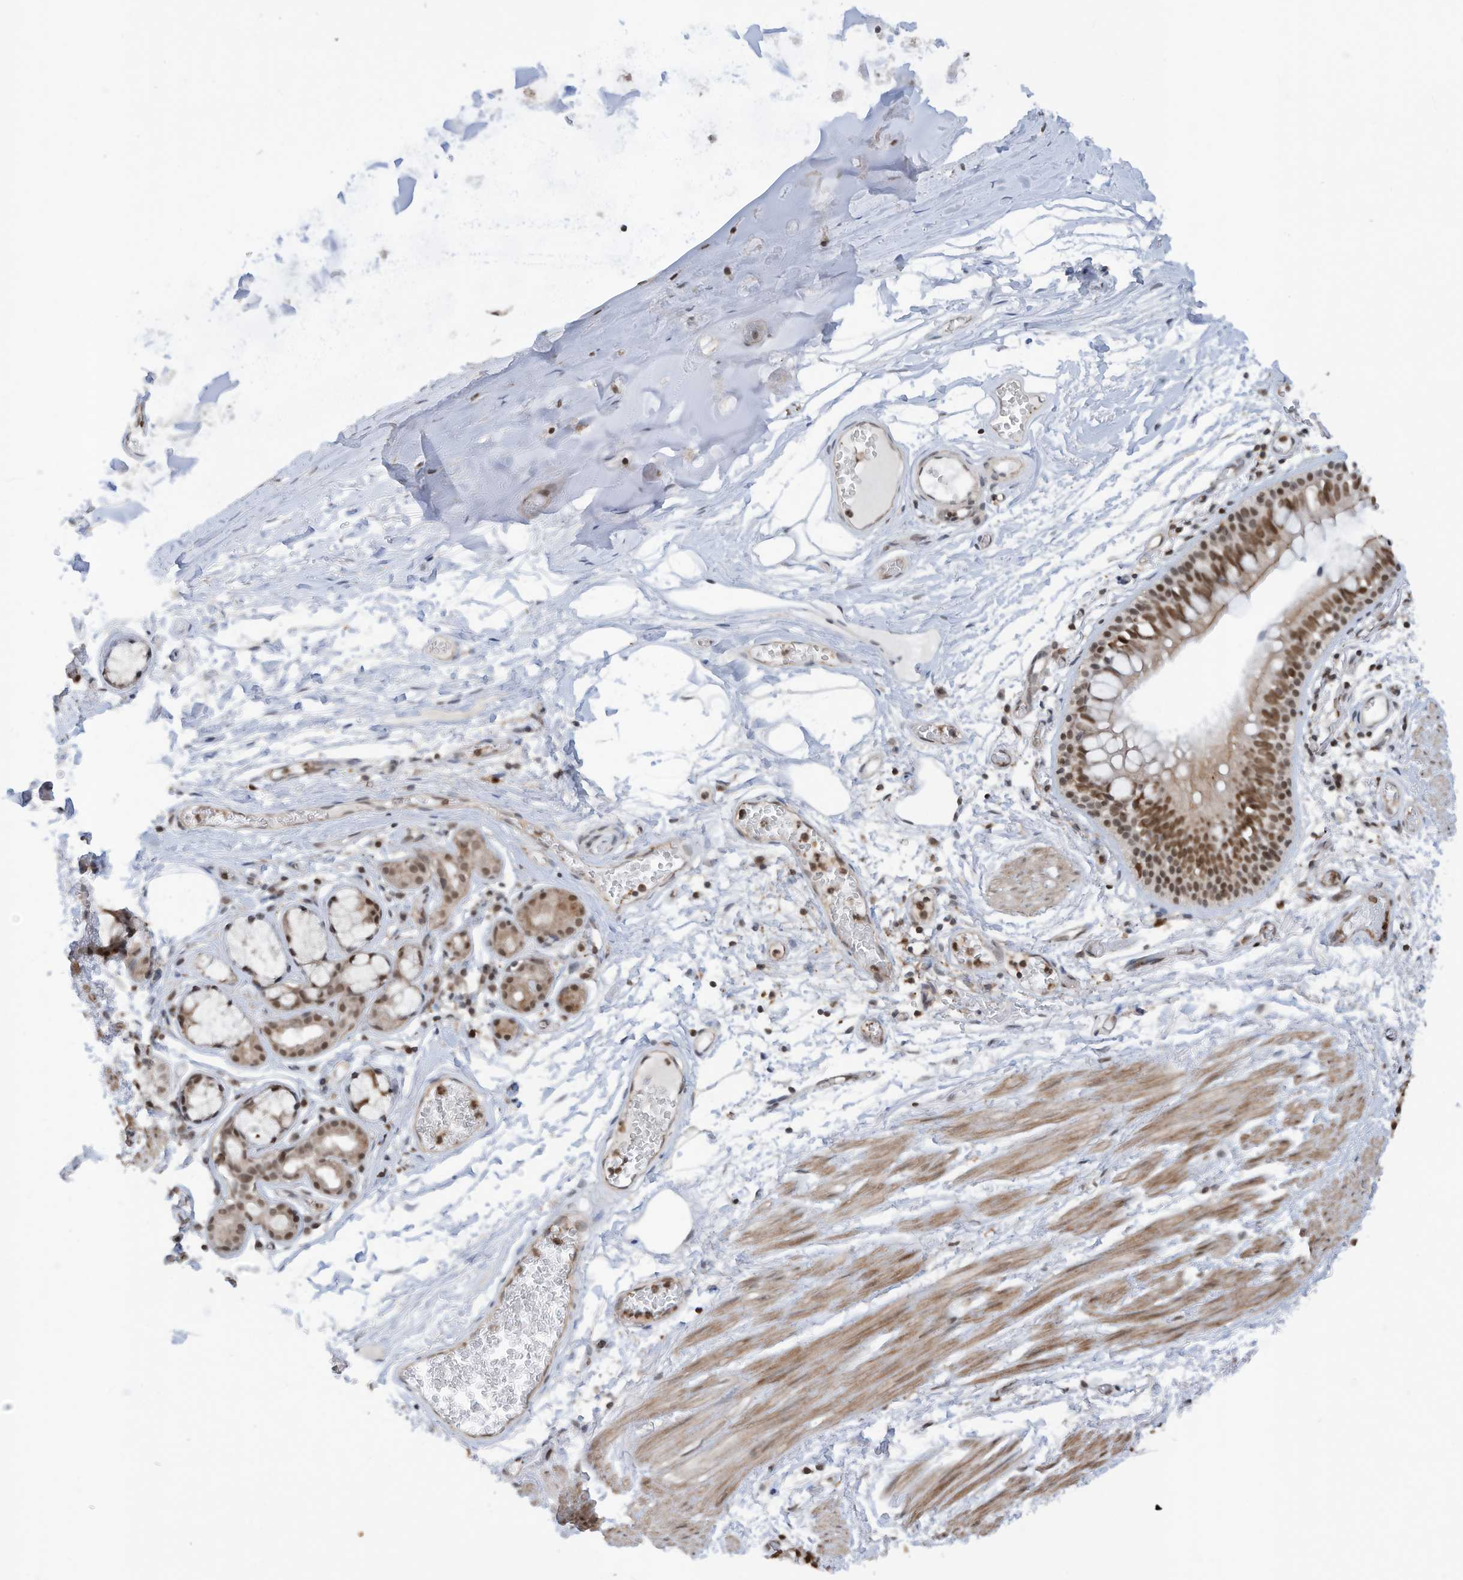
{"staining": {"intensity": "moderate", "quantity": ">75%", "location": "nuclear"}, "tissue": "bronchus", "cell_type": "Respiratory epithelial cells", "image_type": "normal", "snomed": [{"axis": "morphology", "description": "Normal tissue, NOS"}, {"axis": "topography", "description": "Bronchus"}, {"axis": "topography", "description": "Lung"}], "caption": "Immunohistochemistry histopathology image of unremarkable human bronchus stained for a protein (brown), which shows medium levels of moderate nuclear staining in approximately >75% of respiratory epithelial cells.", "gene": "REPIN1", "patient": {"sex": "male", "age": 56}}